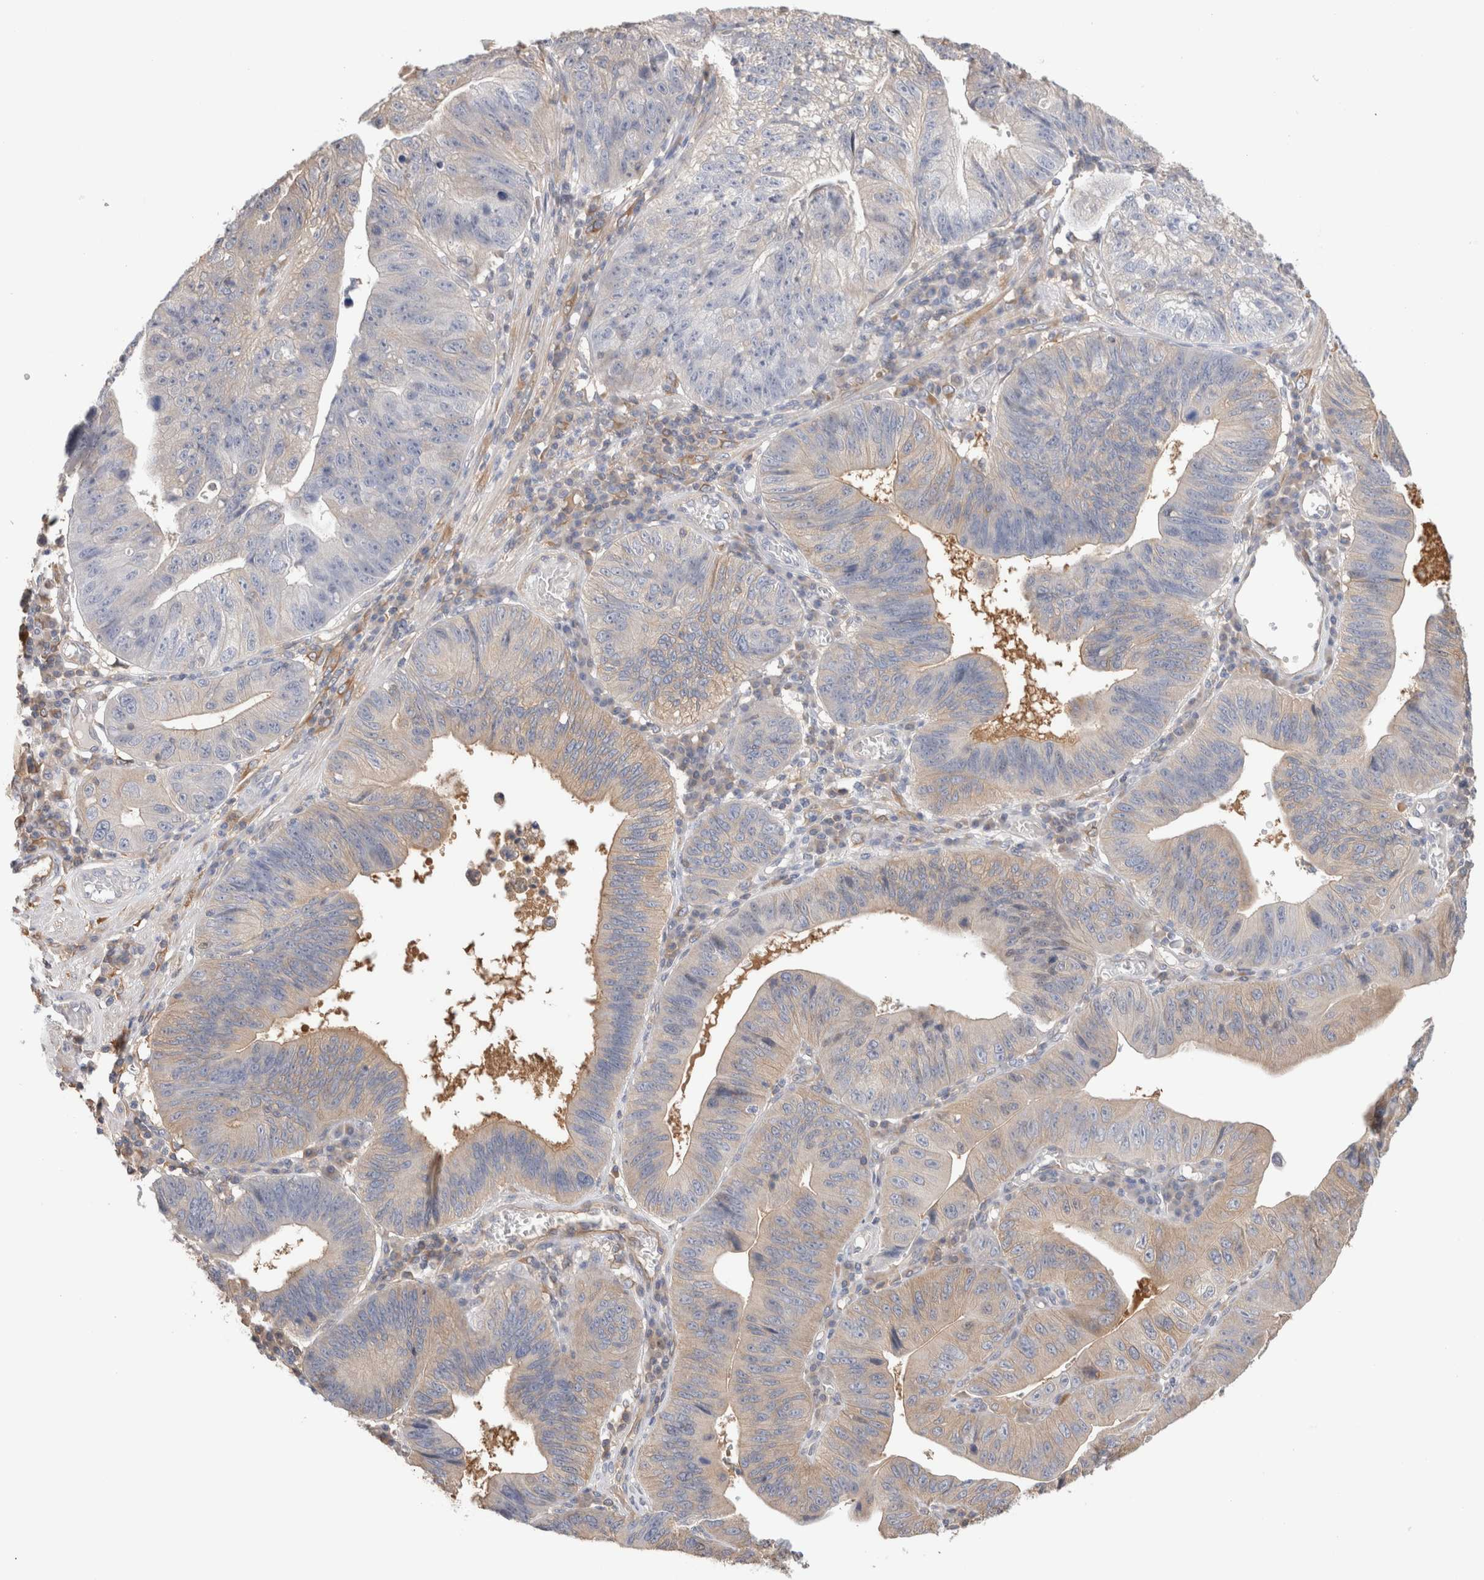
{"staining": {"intensity": "weak", "quantity": "<25%", "location": "cytoplasmic/membranous"}, "tissue": "stomach cancer", "cell_type": "Tumor cells", "image_type": "cancer", "snomed": [{"axis": "morphology", "description": "Adenocarcinoma, NOS"}, {"axis": "topography", "description": "Stomach"}], "caption": "Immunohistochemistry (IHC) of human stomach cancer (adenocarcinoma) displays no expression in tumor cells.", "gene": "CAPN2", "patient": {"sex": "male", "age": 59}}